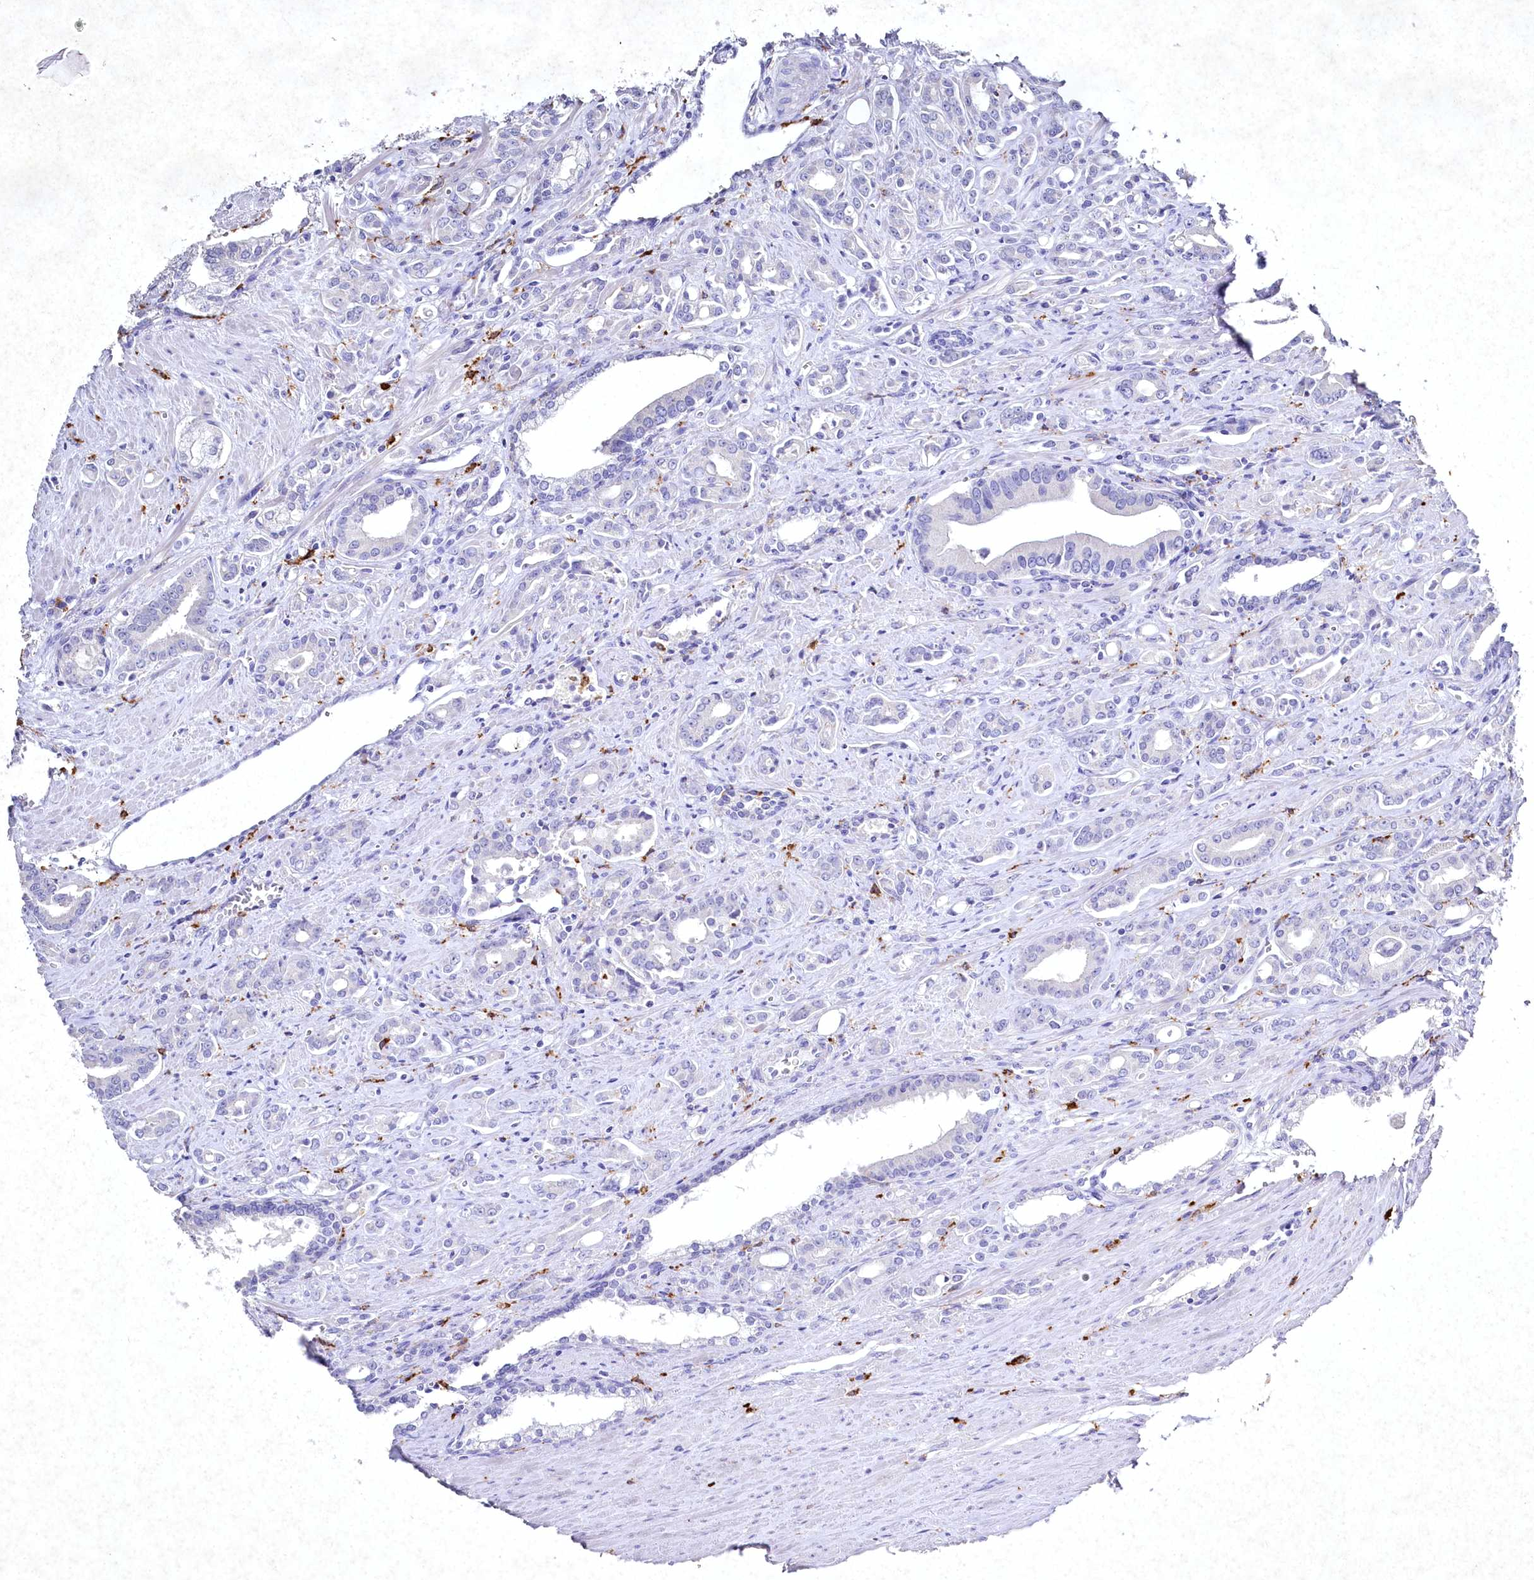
{"staining": {"intensity": "negative", "quantity": "none", "location": "none"}, "tissue": "prostate cancer", "cell_type": "Tumor cells", "image_type": "cancer", "snomed": [{"axis": "morphology", "description": "Adenocarcinoma, High grade"}, {"axis": "topography", "description": "Prostate"}], "caption": "Photomicrograph shows no protein staining in tumor cells of prostate cancer (high-grade adenocarcinoma) tissue. (DAB (3,3'-diaminobenzidine) immunohistochemistry (IHC), high magnification).", "gene": "CLEC4M", "patient": {"sex": "male", "age": 72}}